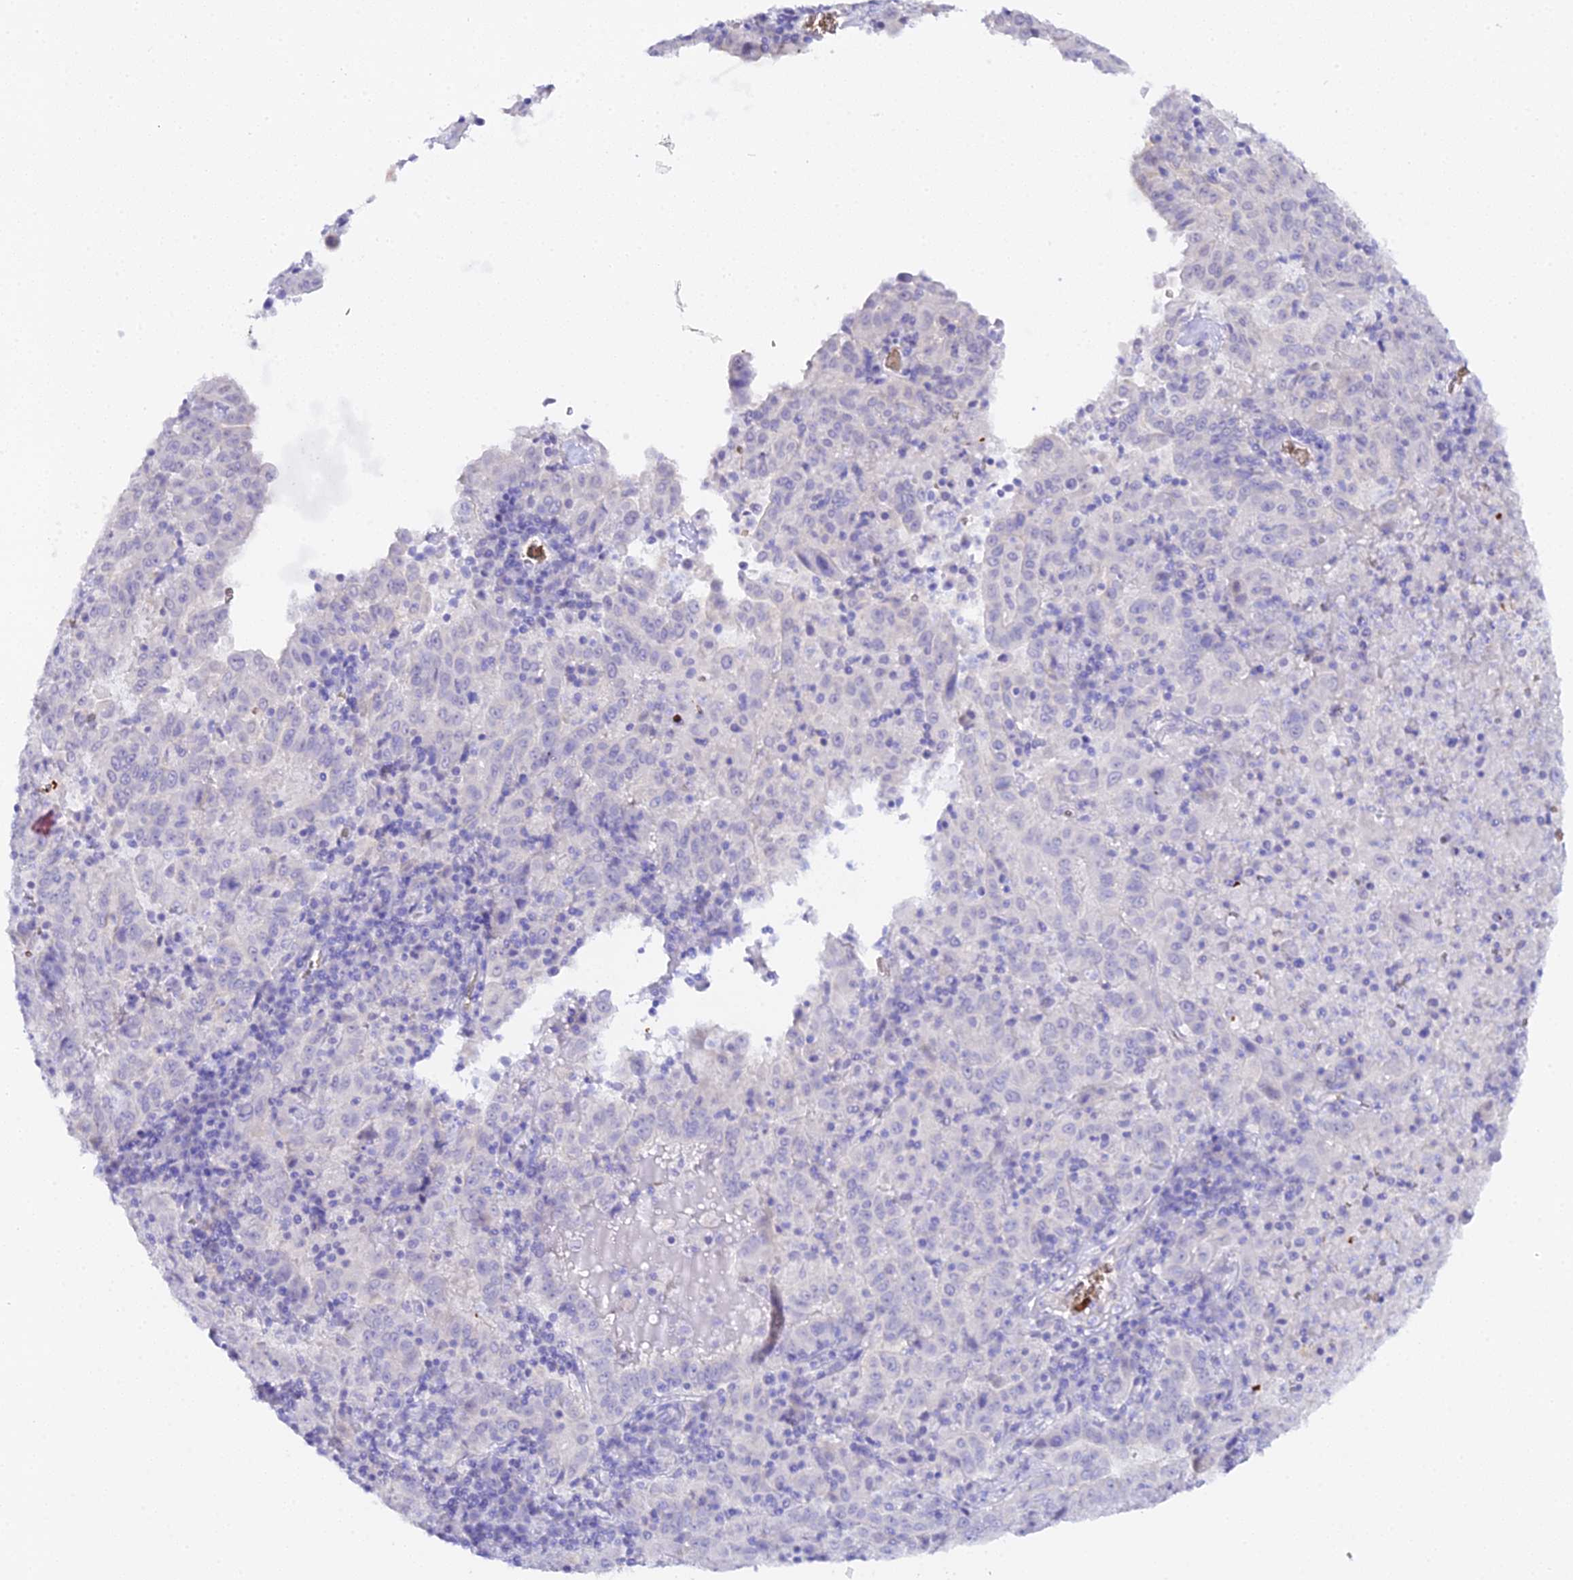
{"staining": {"intensity": "negative", "quantity": "none", "location": "none"}, "tissue": "pancreatic cancer", "cell_type": "Tumor cells", "image_type": "cancer", "snomed": [{"axis": "morphology", "description": "Adenocarcinoma, NOS"}, {"axis": "topography", "description": "Pancreas"}], "caption": "This is a photomicrograph of immunohistochemistry staining of pancreatic cancer (adenocarcinoma), which shows no positivity in tumor cells. Nuclei are stained in blue.", "gene": "CFAP45", "patient": {"sex": "male", "age": 63}}